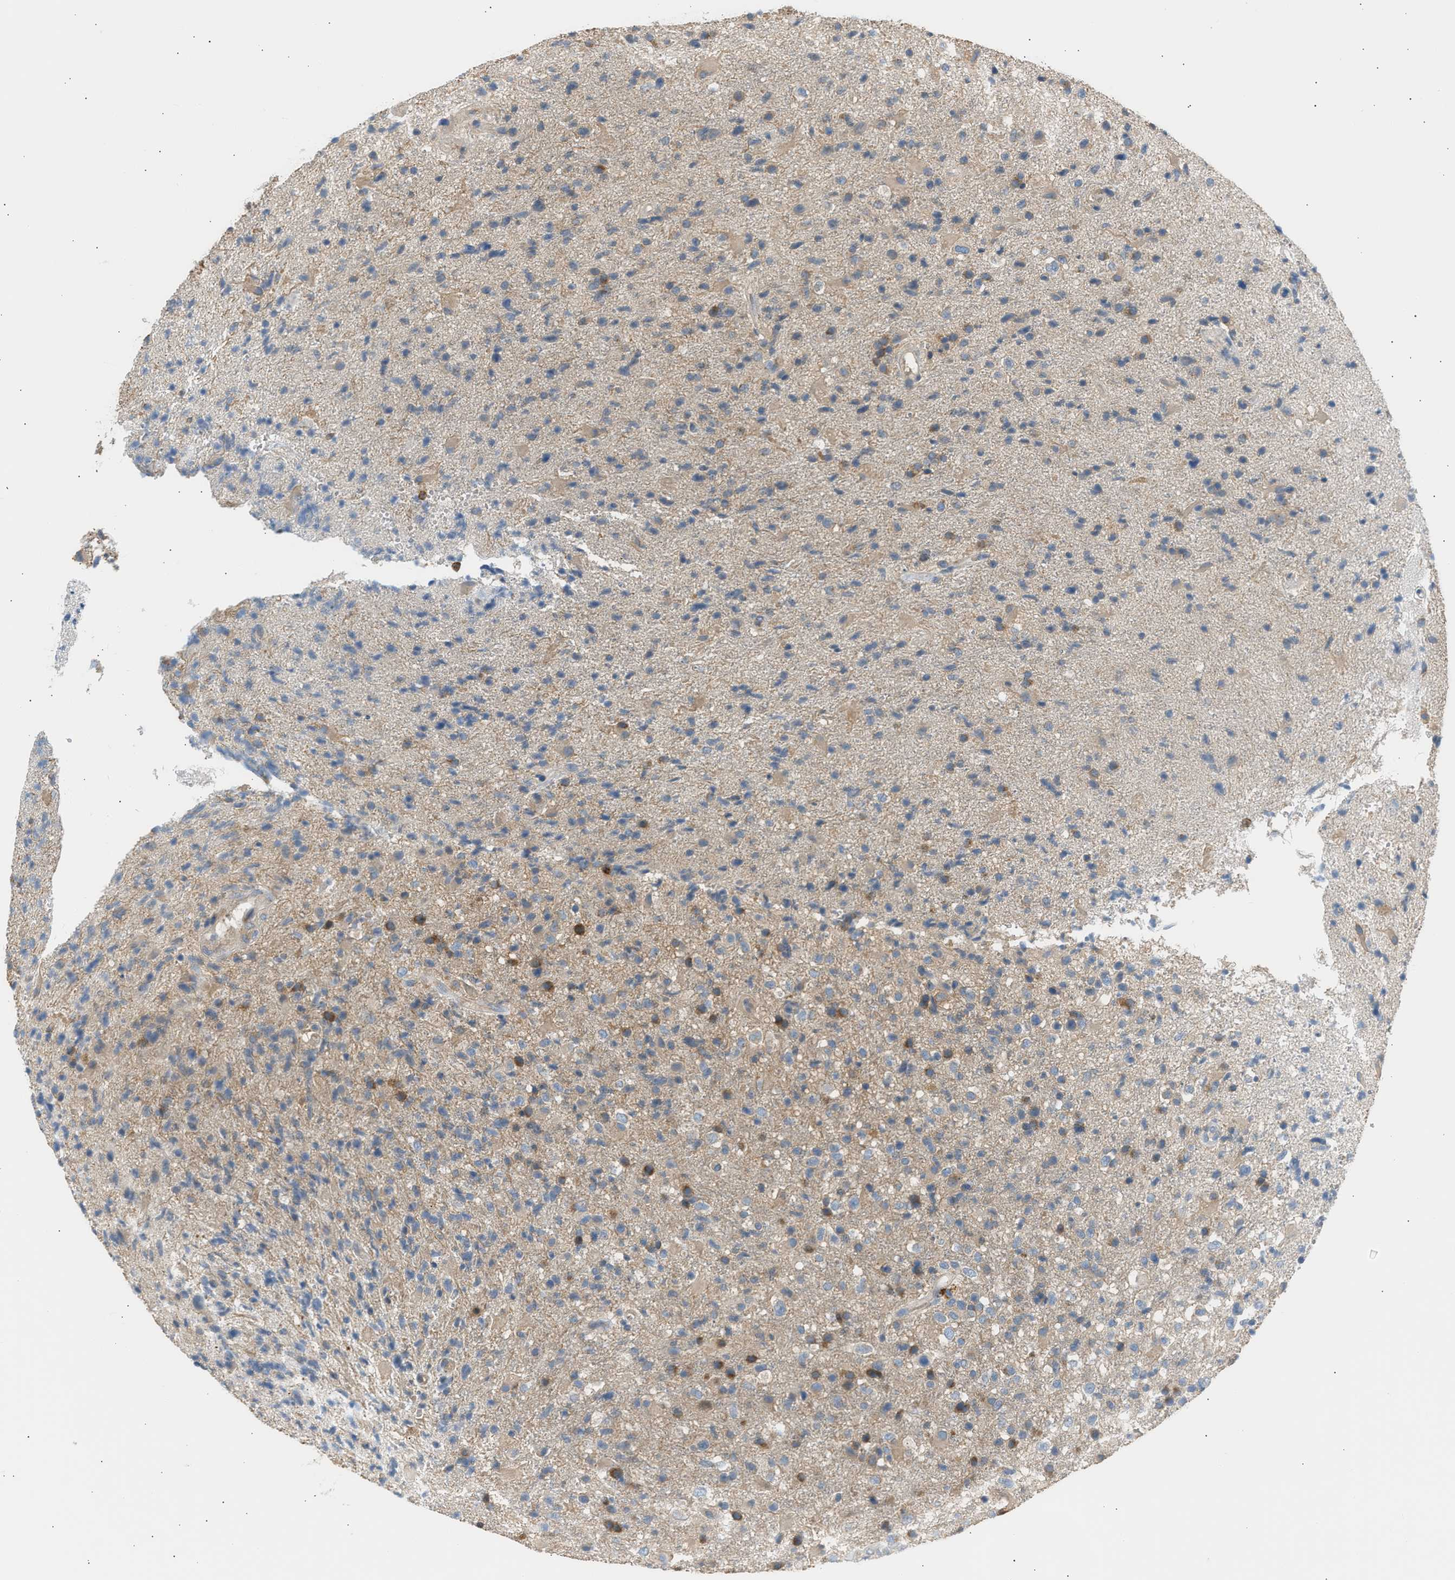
{"staining": {"intensity": "weak", "quantity": "25%-75%", "location": "cytoplasmic/membranous"}, "tissue": "glioma", "cell_type": "Tumor cells", "image_type": "cancer", "snomed": [{"axis": "morphology", "description": "Glioma, malignant, High grade"}, {"axis": "topography", "description": "Brain"}], "caption": "Tumor cells reveal weak cytoplasmic/membranous staining in about 25%-75% of cells in malignant glioma (high-grade).", "gene": "TRIM50", "patient": {"sex": "male", "age": 72}}